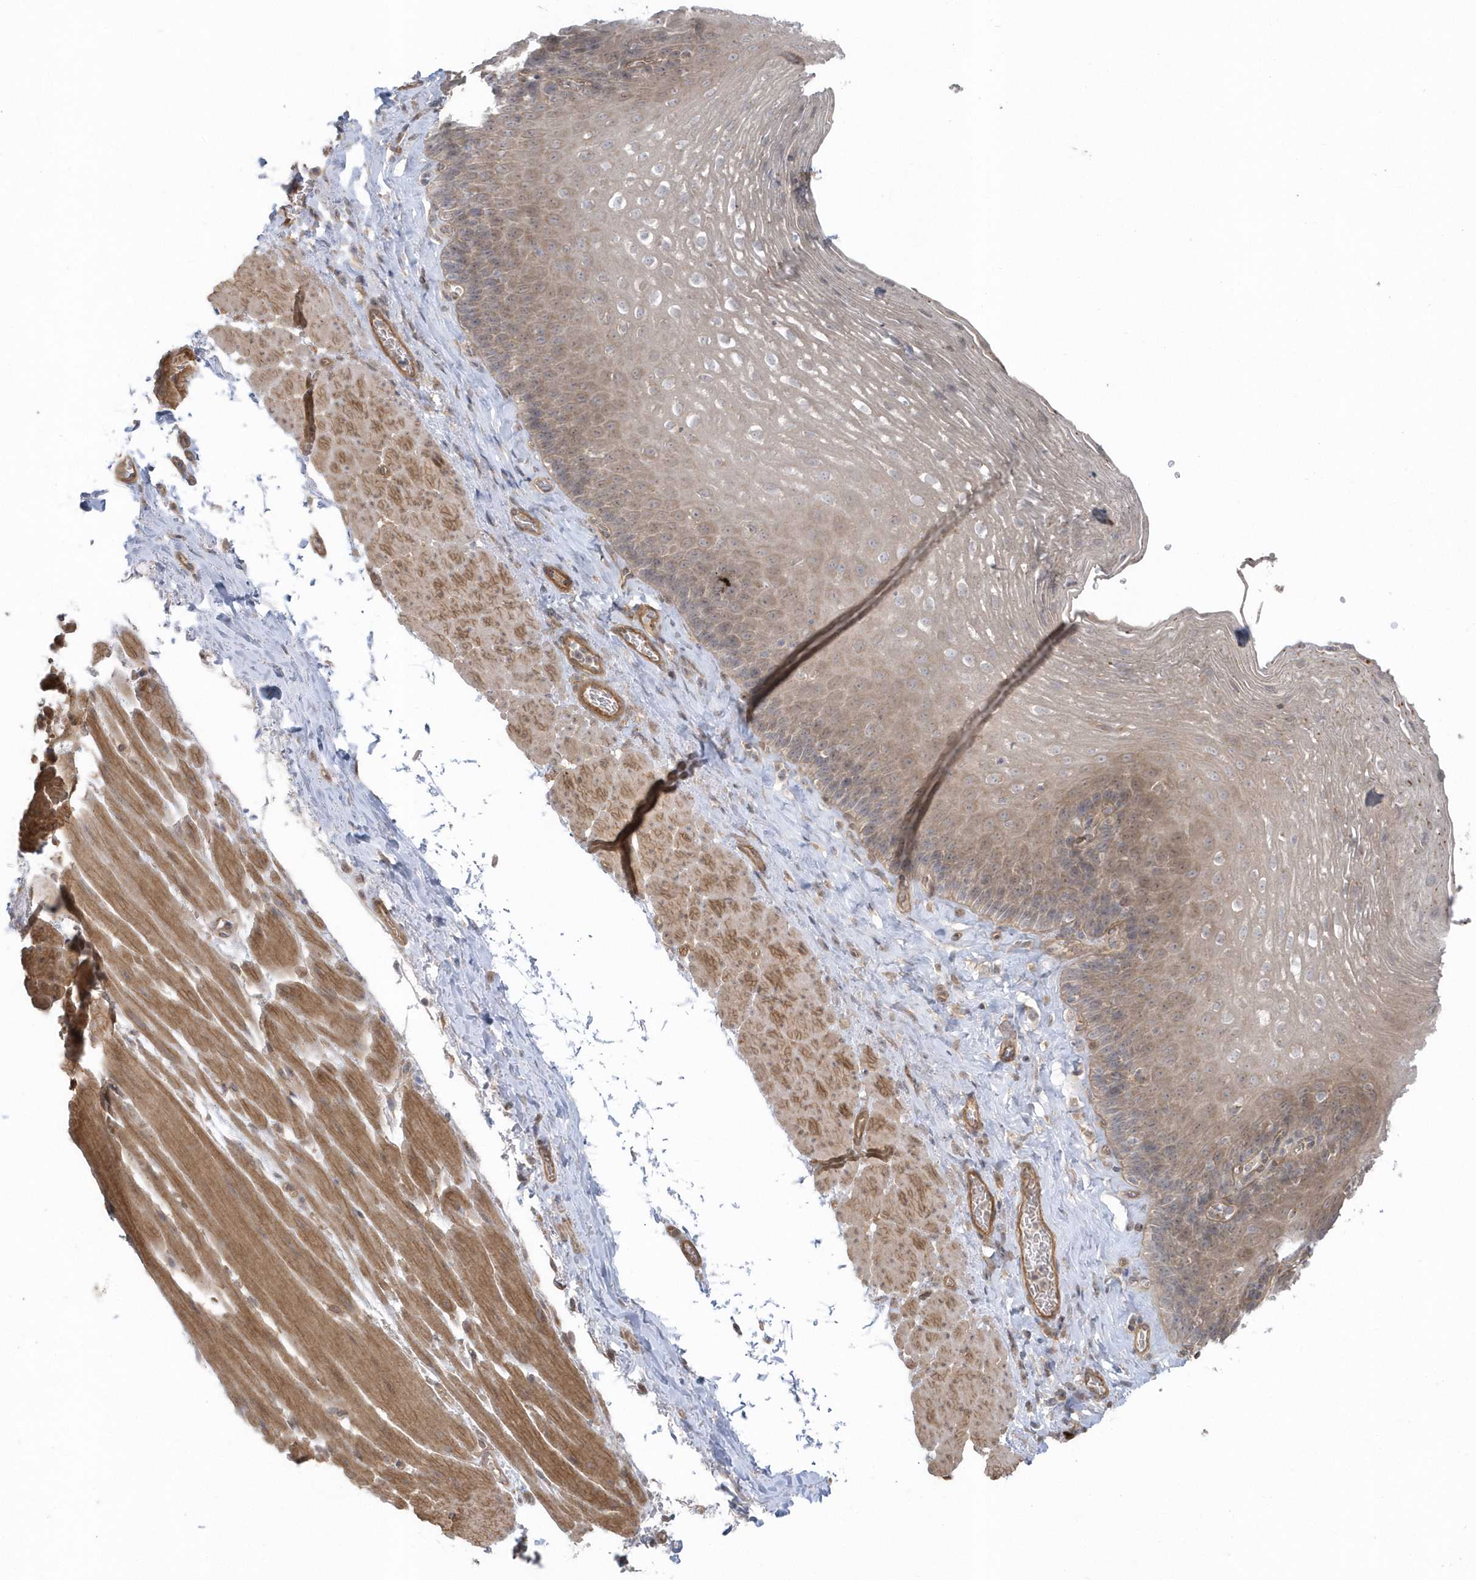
{"staining": {"intensity": "weak", "quantity": "25%-75%", "location": "cytoplasmic/membranous"}, "tissue": "esophagus", "cell_type": "Squamous epithelial cells", "image_type": "normal", "snomed": [{"axis": "morphology", "description": "Normal tissue, NOS"}, {"axis": "topography", "description": "Esophagus"}], "caption": "Weak cytoplasmic/membranous protein staining is seen in about 25%-75% of squamous epithelial cells in esophagus.", "gene": "ACTR1A", "patient": {"sex": "female", "age": 66}}